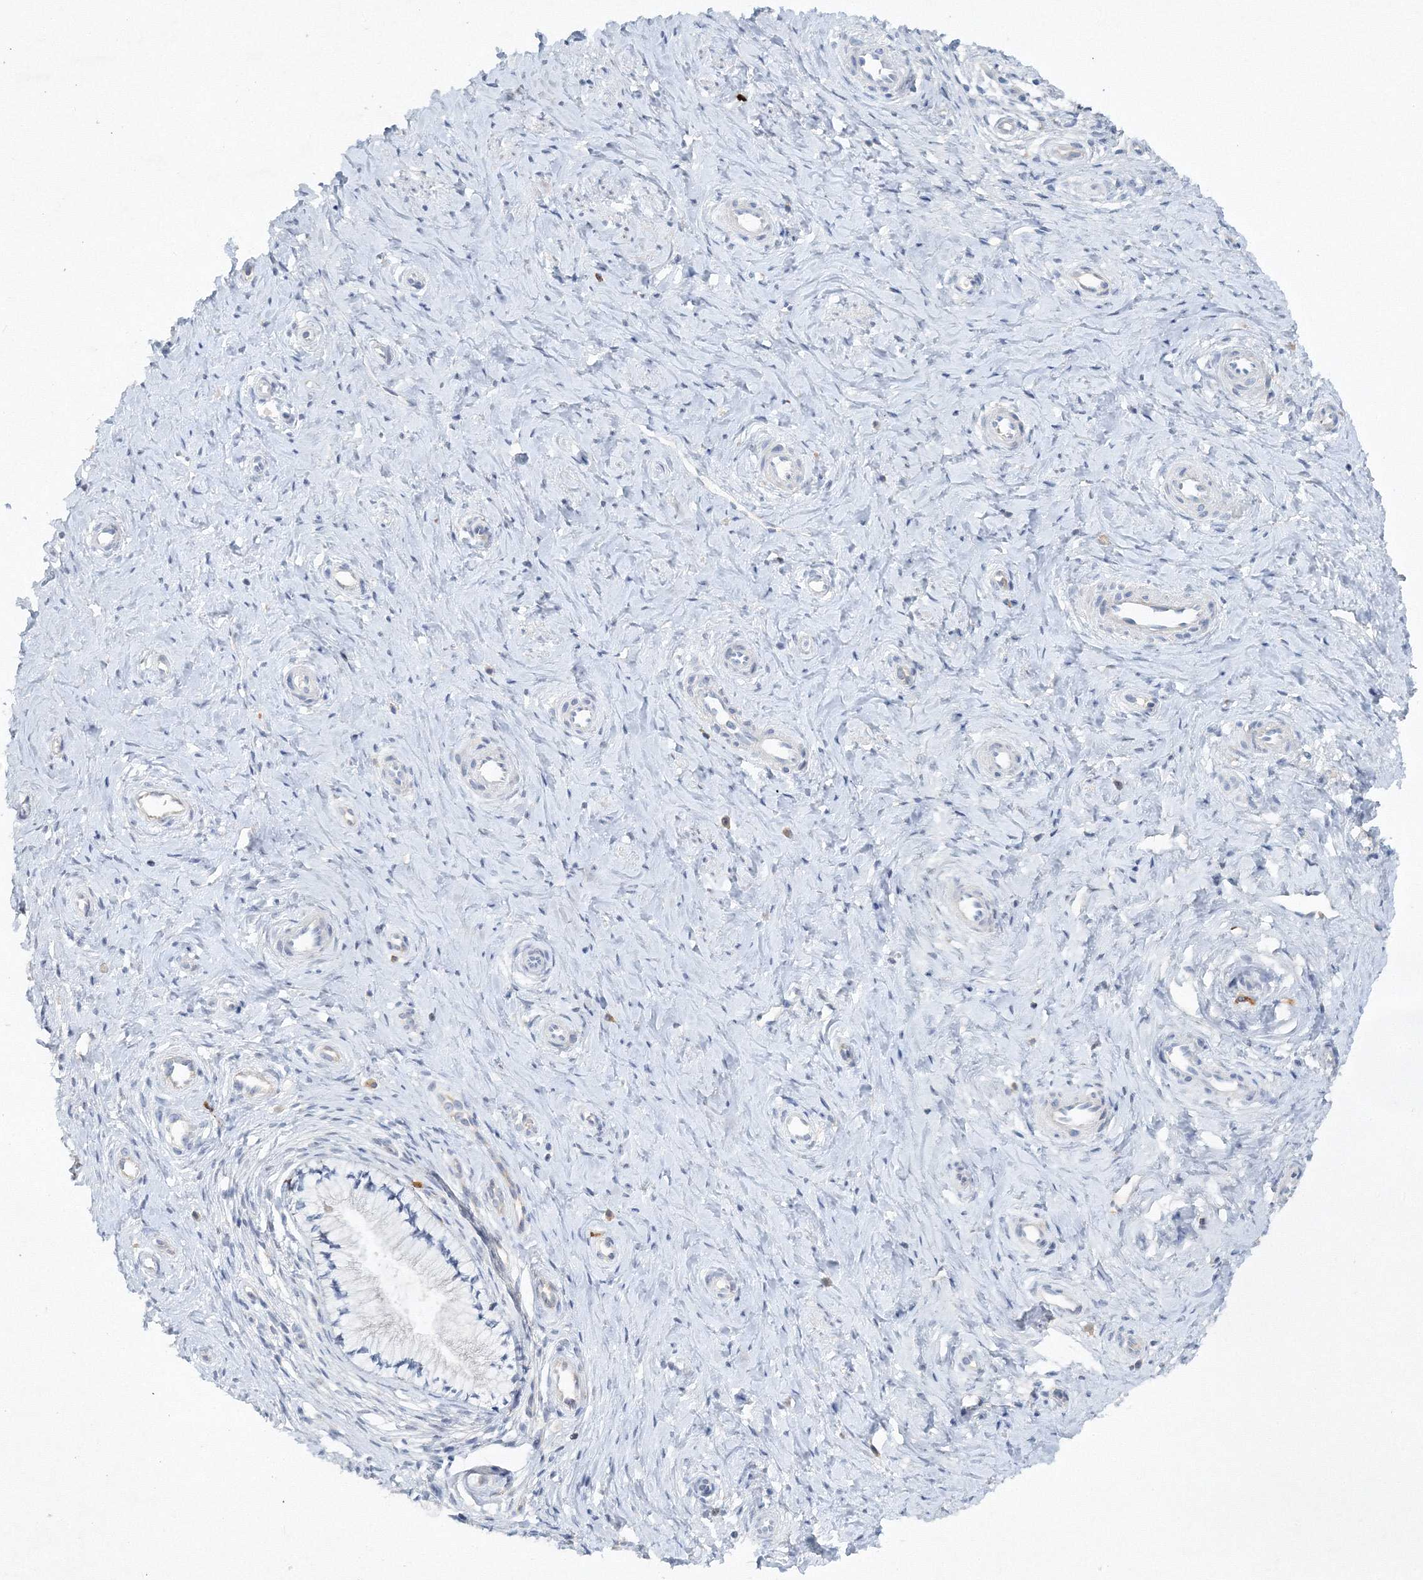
{"staining": {"intensity": "negative", "quantity": "none", "location": "none"}, "tissue": "cervix", "cell_type": "Glandular cells", "image_type": "normal", "snomed": [{"axis": "morphology", "description": "Normal tissue, NOS"}, {"axis": "topography", "description": "Cervix"}], "caption": "There is no significant expression in glandular cells of cervix. (Brightfield microscopy of DAB immunohistochemistry (IHC) at high magnification).", "gene": "SH3BP5", "patient": {"sex": "female", "age": 36}}